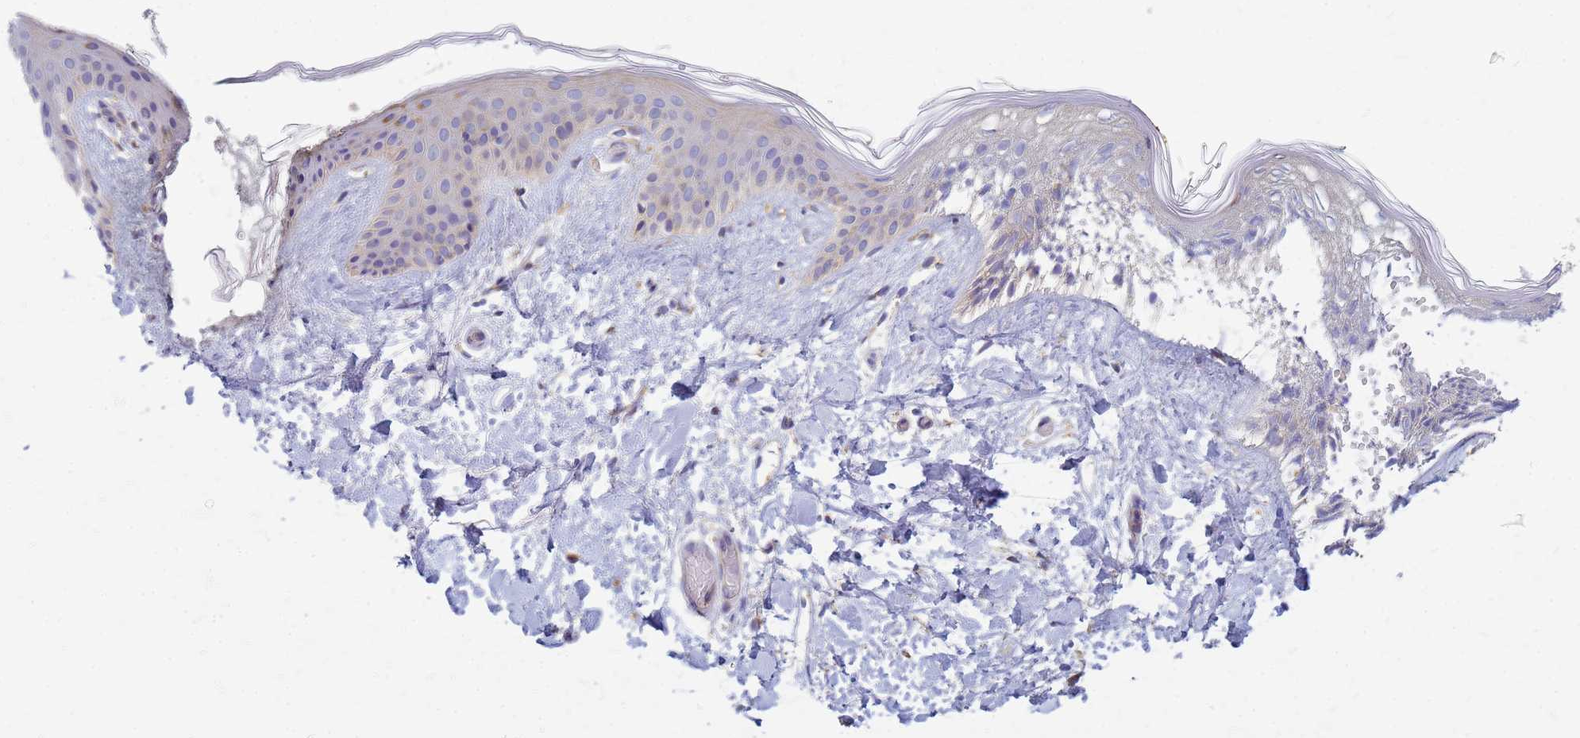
{"staining": {"intensity": "weak", "quantity": "25%-75%", "location": "cytoplasmic/membranous"}, "tissue": "skin", "cell_type": "Fibroblasts", "image_type": "normal", "snomed": [{"axis": "morphology", "description": "Normal tissue, NOS"}, {"axis": "topography", "description": "Skin"}], "caption": "Fibroblasts reveal weak cytoplasmic/membranous staining in about 25%-75% of cells in unremarkable skin.", "gene": "EEA1", "patient": {"sex": "female", "age": 34}}